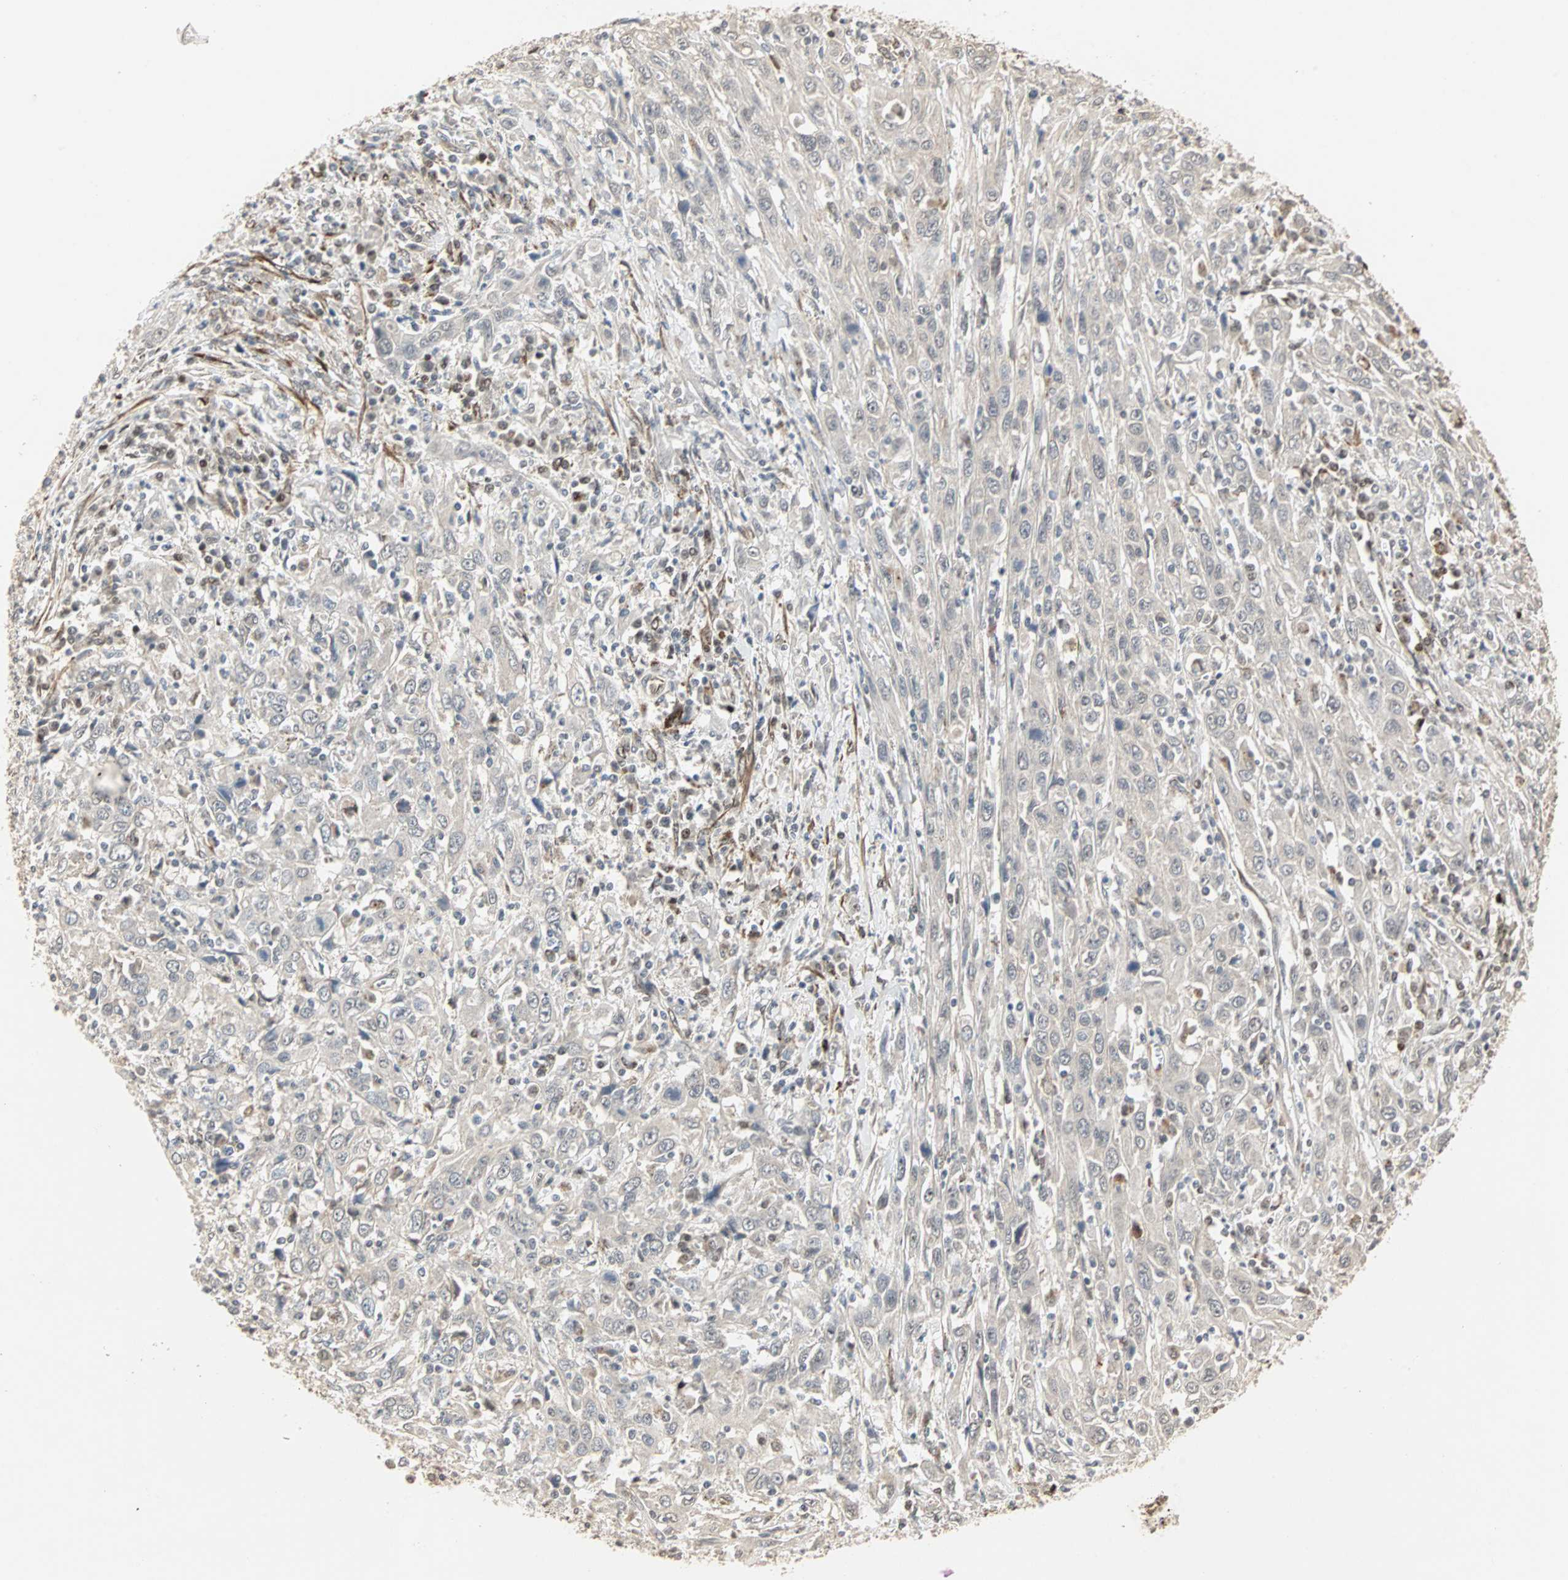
{"staining": {"intensity": "negative", "quantity": "none", "location": "none"}, "tissue": "cervical cancer", "cell_type": "Tumor cells", "image_type": "cancer", "snomed": [{"axis": "morphology", "description": "Squamous cell carcinoma, NOS"}, {"axis": "topography", "description": "Cervix"}], "caption": "Cervical cancer stained for a protein using IHC displays no expression tumor cells.", "gene": "TRPV4", "patient": {"sex": "female", "age": 46}}